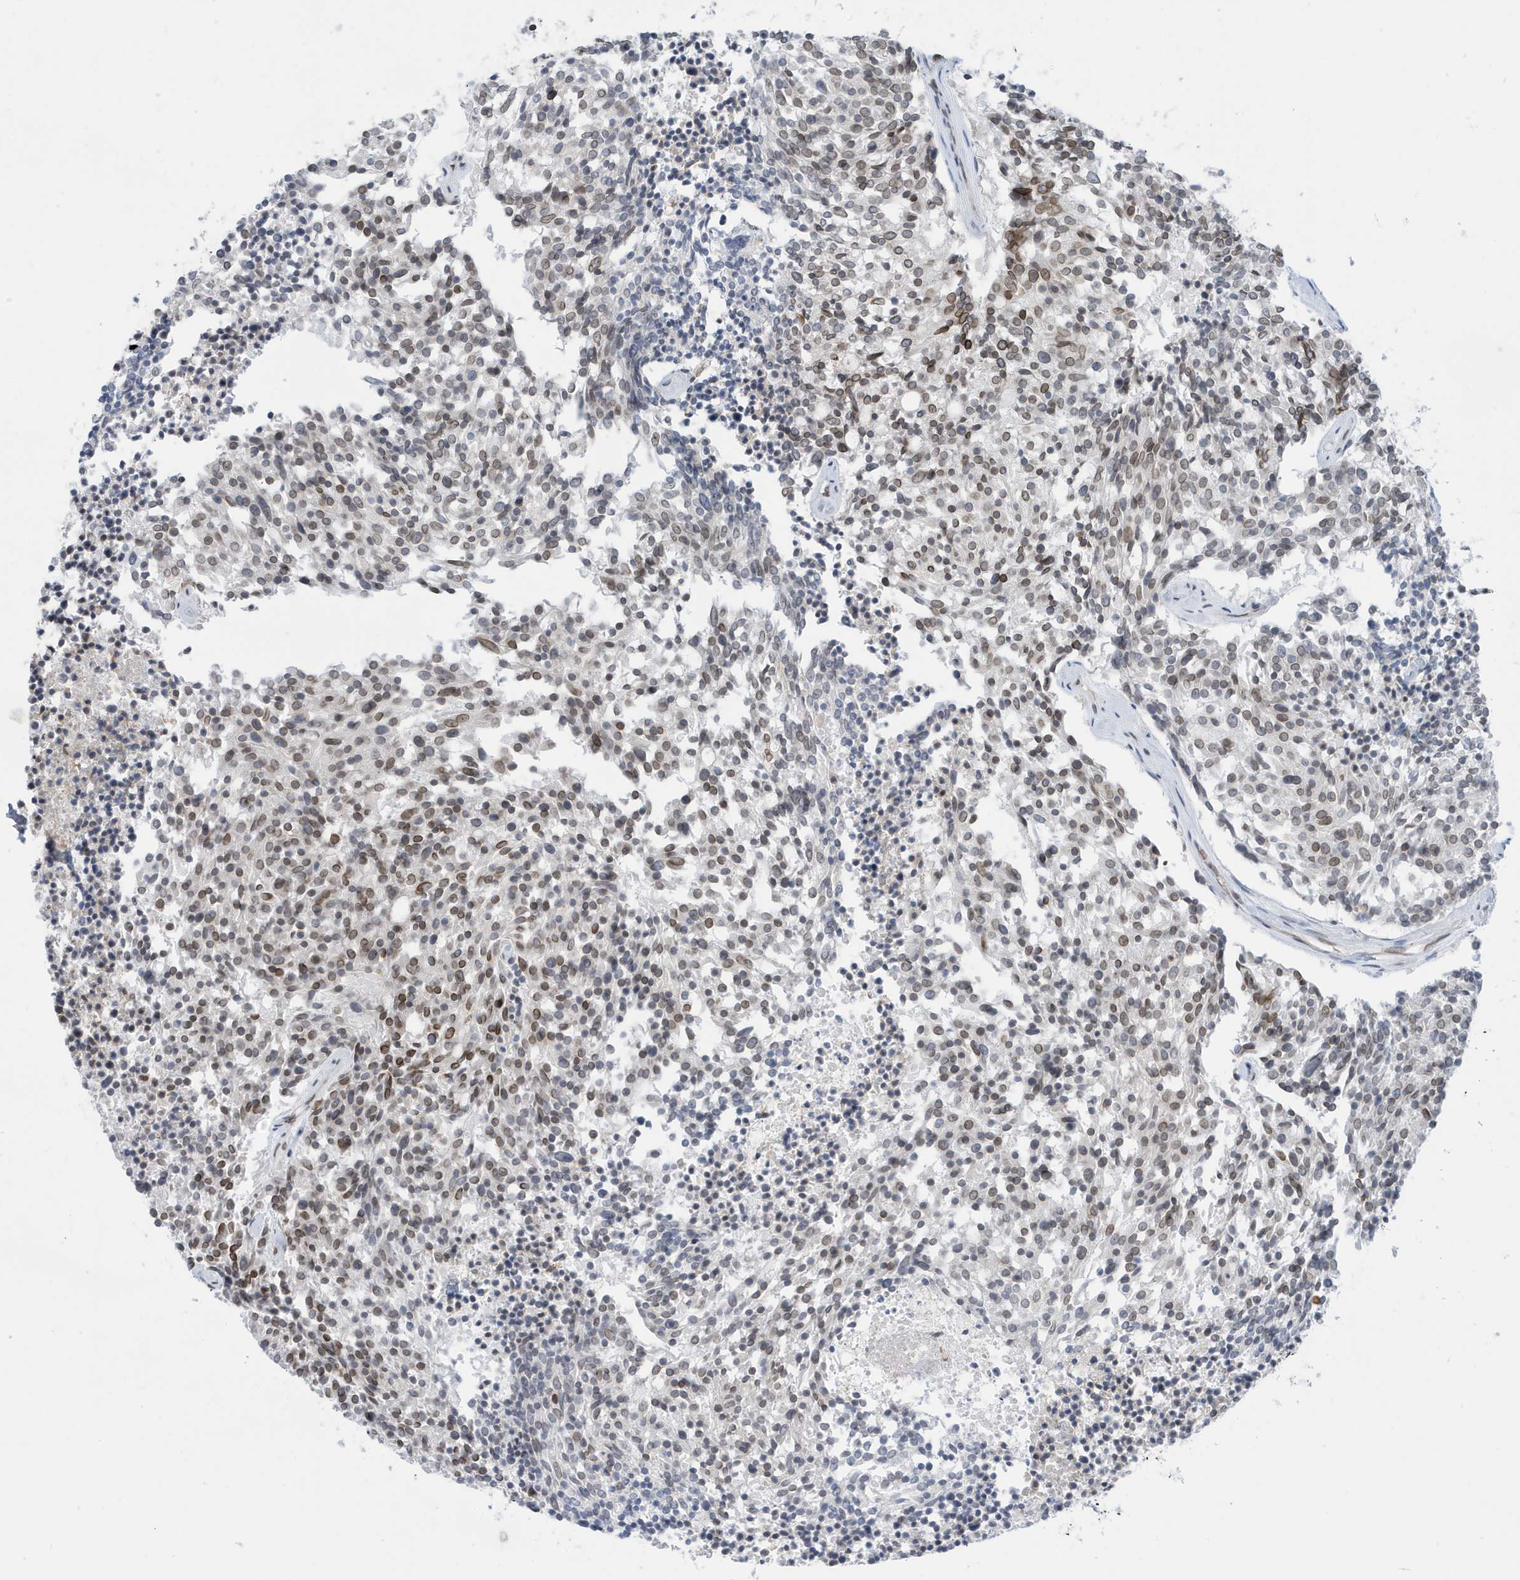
{"staining": {"intensity": "moderate", "quantity": "25%-75%", "location": "cytoplasmic/membranous,nuclear"}, "tissue": "carcinoid", "cell_type": "Tumor cells", "image_type": "cancer", "snomed": [{"axis": "morphology", "description": "Carcinoid, malignant, NOS"}, {"axis": "topography", "description": "Pancreas"}], "caption": "Carcinoid stained with a protein marker reveals moderate staining in tumor cells.", "gene": "PCYT1A", "patient": {"sex": "female", "age": 54}}